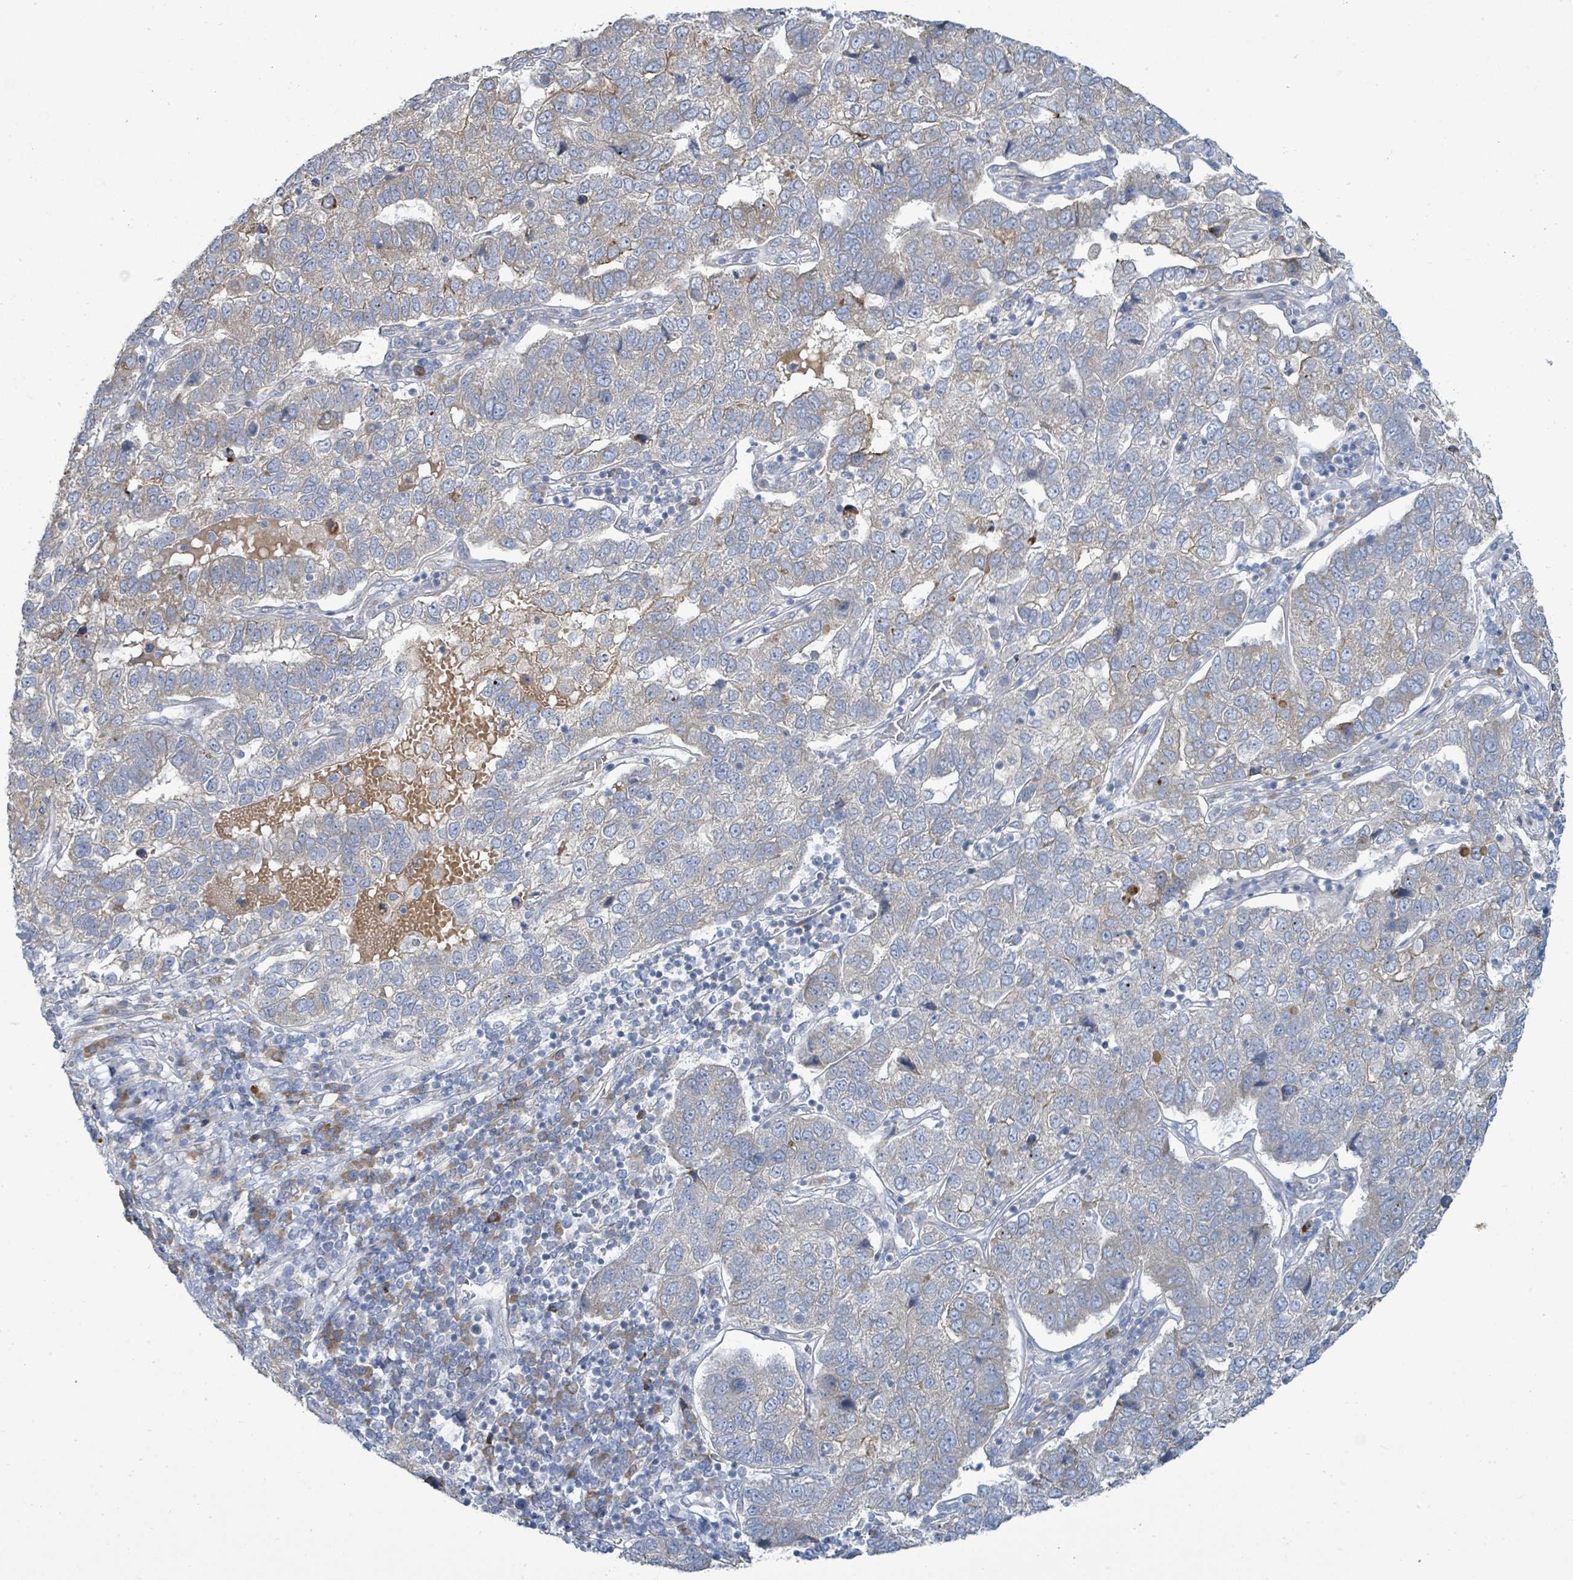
{"staining": {"intensity": "weak", "quantity": "<25%", "location": "cytoplasmic/membranous"}, "tissue": "pancreatic cancer", "cell_type": "Tumor cells", "image_type": "cancer", "snomed": [{"axis": "morphology", "description": "Adenocarcinoma, NOS"}, {"axis": "topography", "description": "Pancreas"}], "caption": "Immunohistochemistry of human adenocarcinoma (pancreatic) displays no positivity in tumor cells.", "gene": "SIRPB1", "patient": {"sex": "female", "age": 61}}